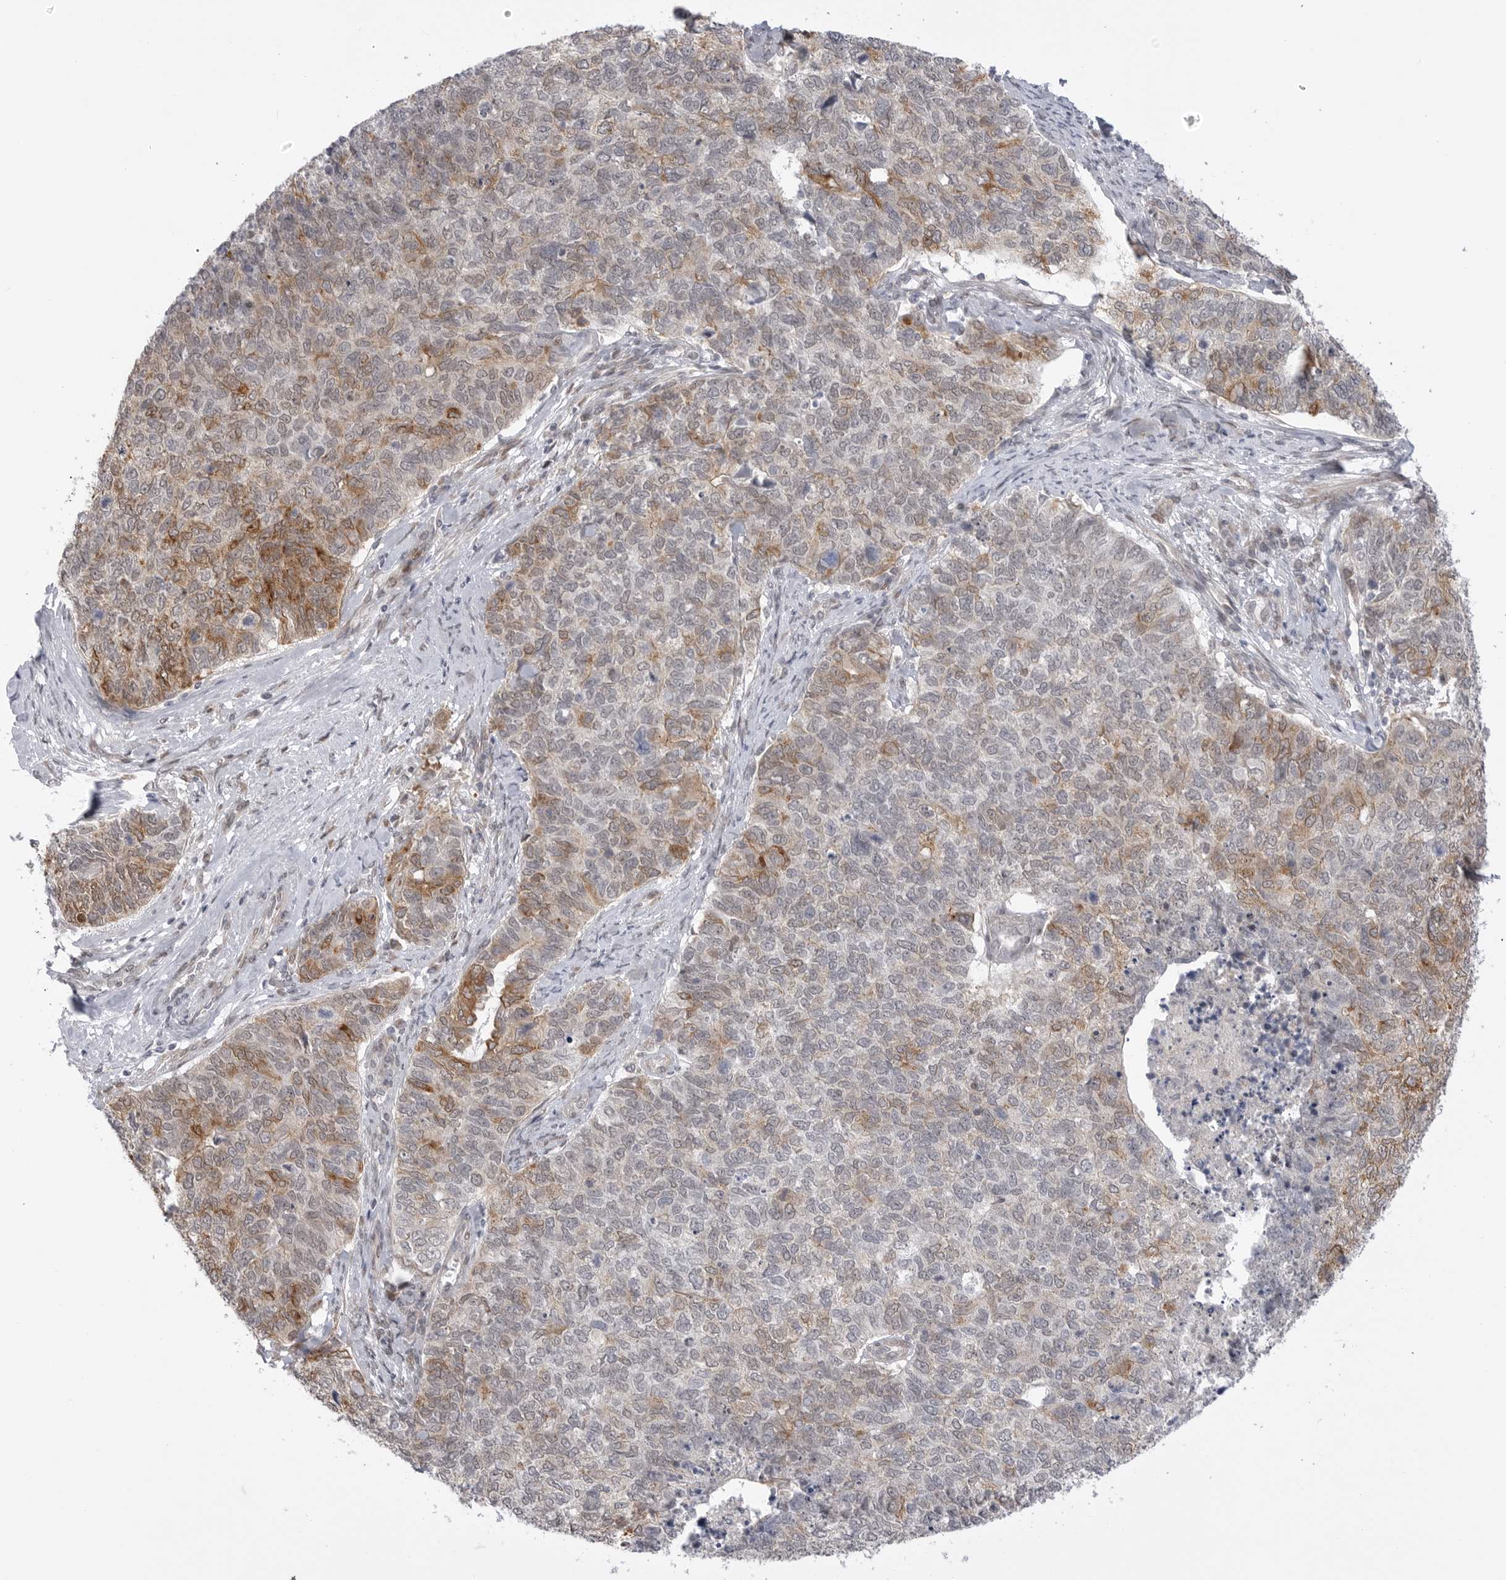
{"staining": {"intensity": "moderate", "quantity": "25%-75%", "location": "cytoplasmic/membranous"}, "tissue": "cervical cancer", "cell_type": "Tumor cells", "image_type": "cancer", "snomed": [{"axis": "morphology", "description": "Squamous cell carcinoma, NOS"}, {"axis": "topography", "description": "Cervix"}], "caption": "Immunohistochemistry image of human cervical squamous cell carcinoma stained for a protein (brown), which demonstrates medium levels of moderate cytoplasmic/membranous expression in approximately 25%-75% of tumor cells.", "gene": "GGT6", "patient": {"sex": "female", "age": 63}}